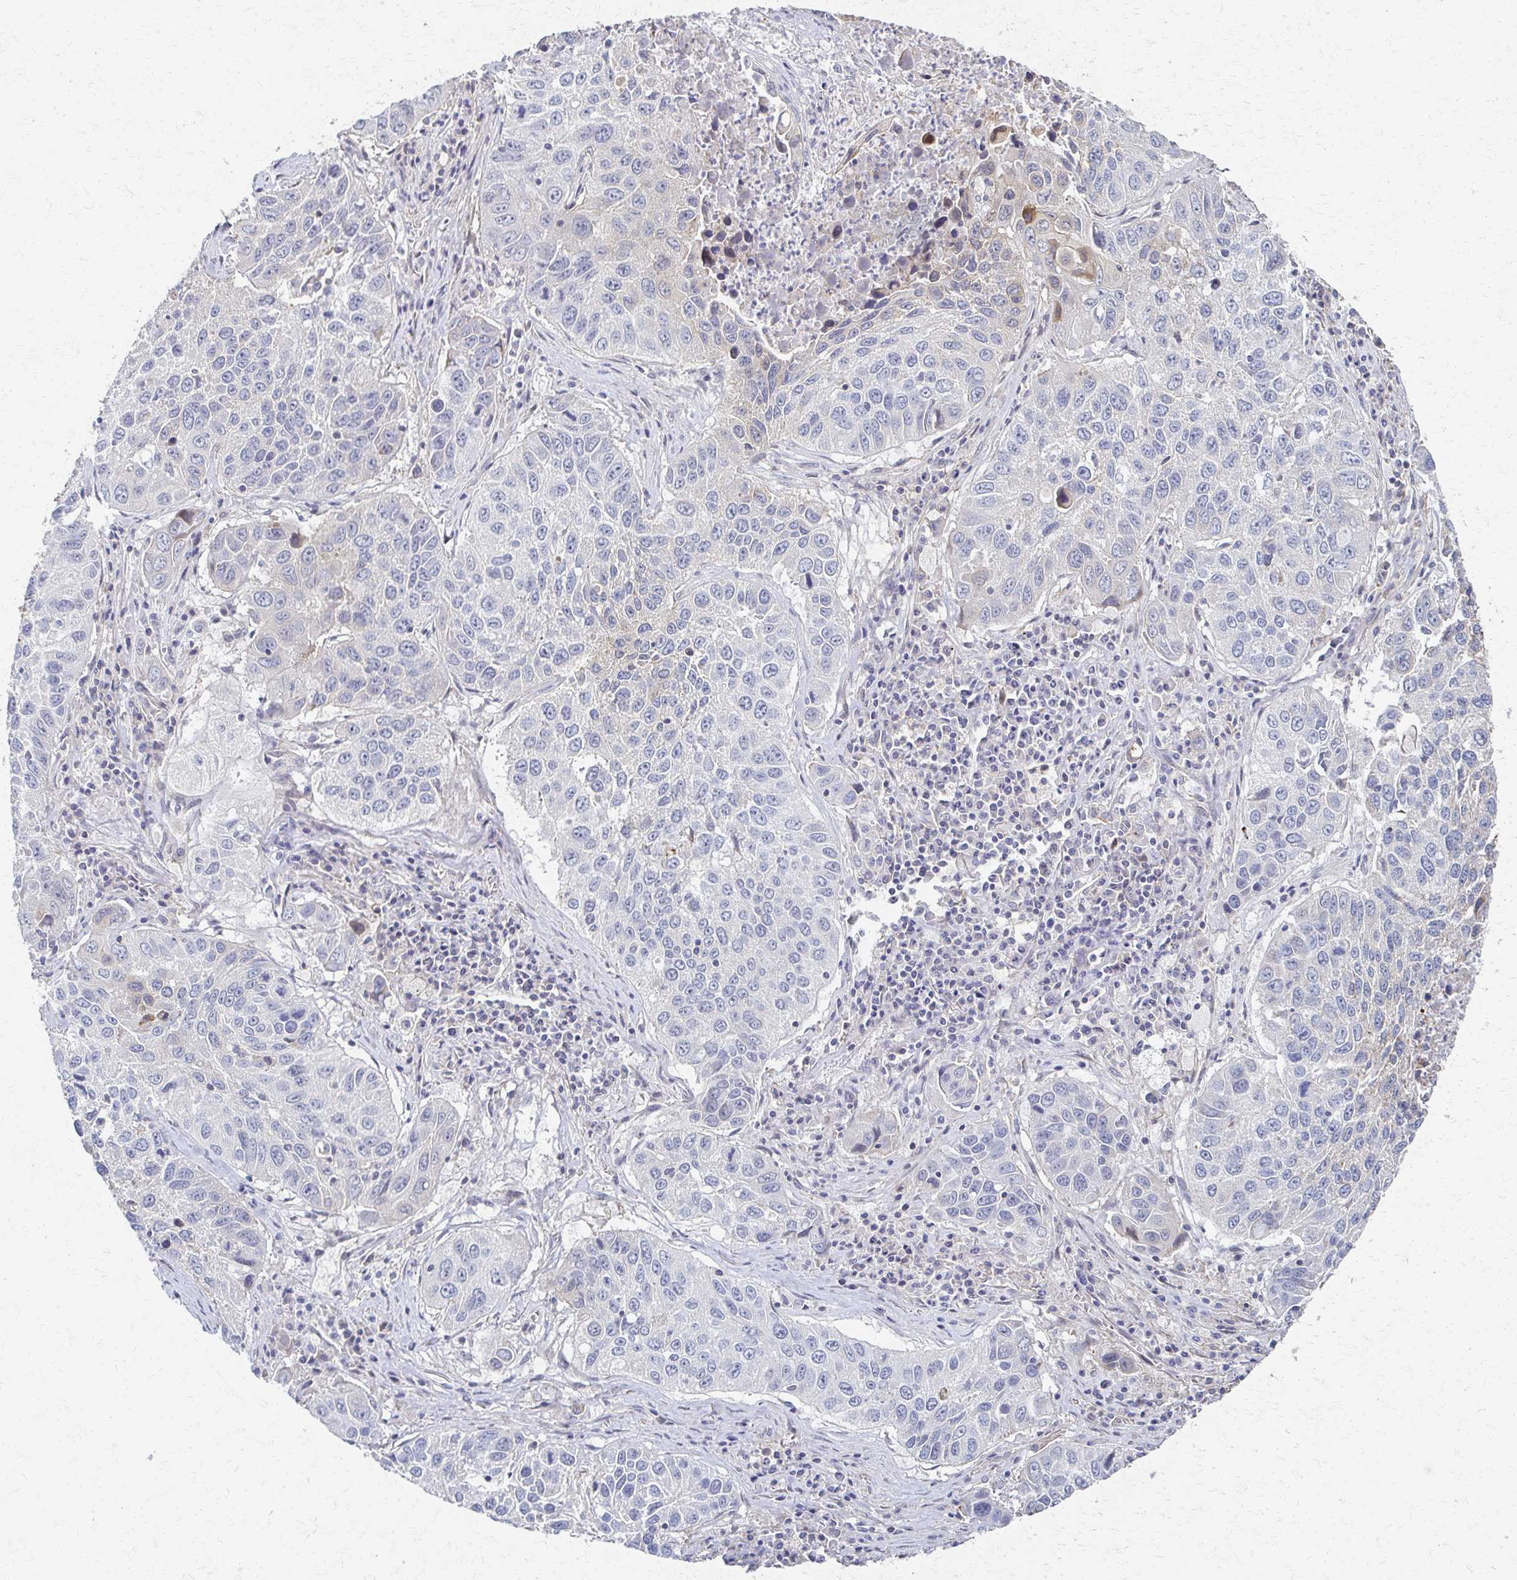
{"staining": {"intensity": "weak", "quantity": "<25%", "location": "cytoplasmic/membranous"}, "tissue": "lung cancer", "cell_type": "Tumor cells", "image_type": "cancer", "snomed": [{"axis": "morphology", "description": "Squamous cell carcinoma, NOS"}, {"axis": "topography", "description": "Lung"}], "caption": "This is an immunohistochemistry histopathology image of human lung cancer. There is no expression in tumor cells.", "gene": "EOLA2", "patient": {"sex": "female", "age": 61}}